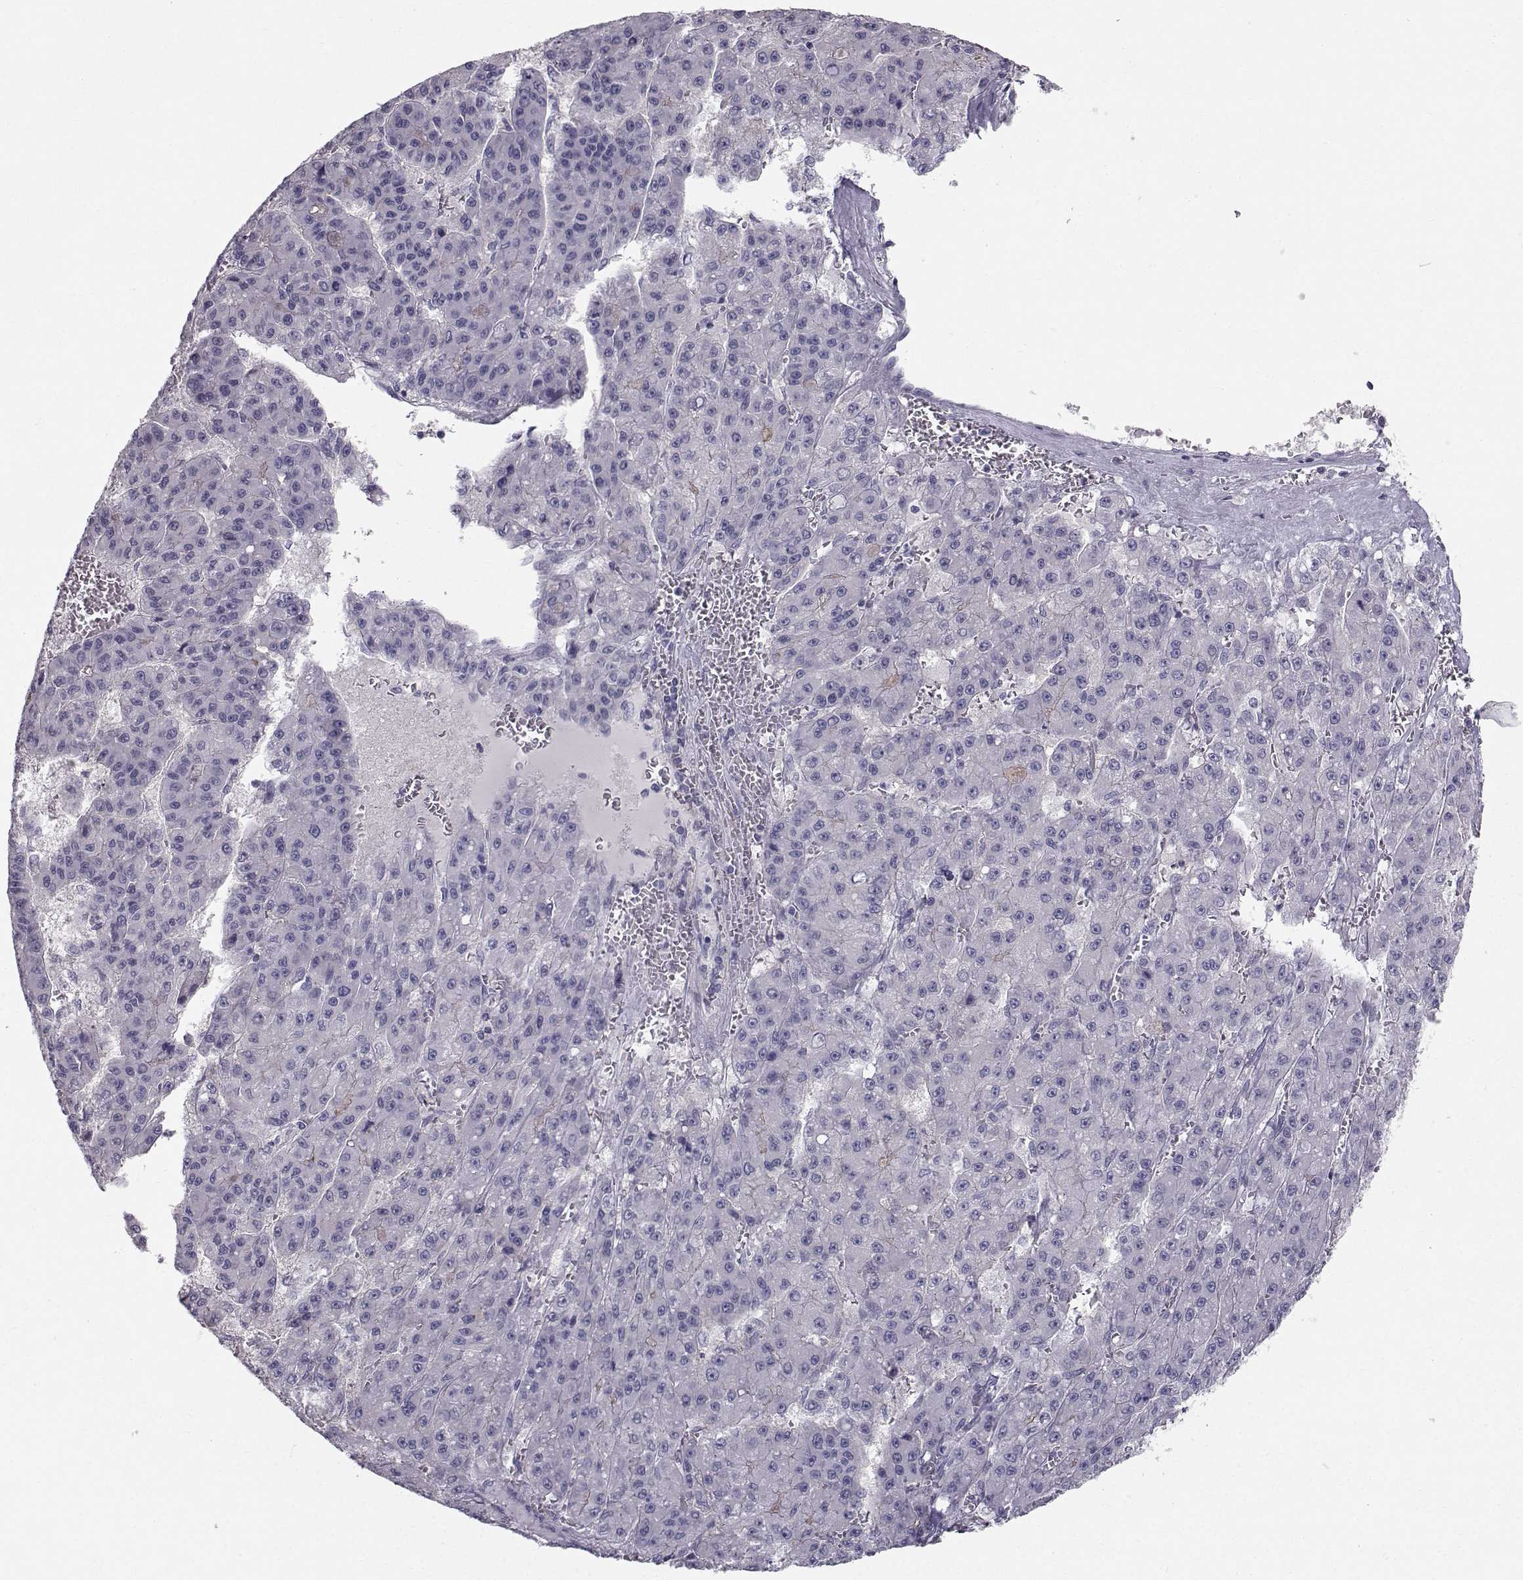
{"staining": {"intensity": "negative", "quantity": "none", "location": "none"}, "tissue": "liver cancer", "cell_type": "Tumor cells", "image_type": "cancer", "snomed": [{"axis": "morphology", "description": "Carcinoma, Hepatocellular, NOS"}, {"axis": "topography", "description": "Liver"}], "caption": "Histopathology image shows no significant protein staining in tumor cells of liver cancer.", "gene": "SPDYE4", "patient": {"sex": "male", "age": 70}}